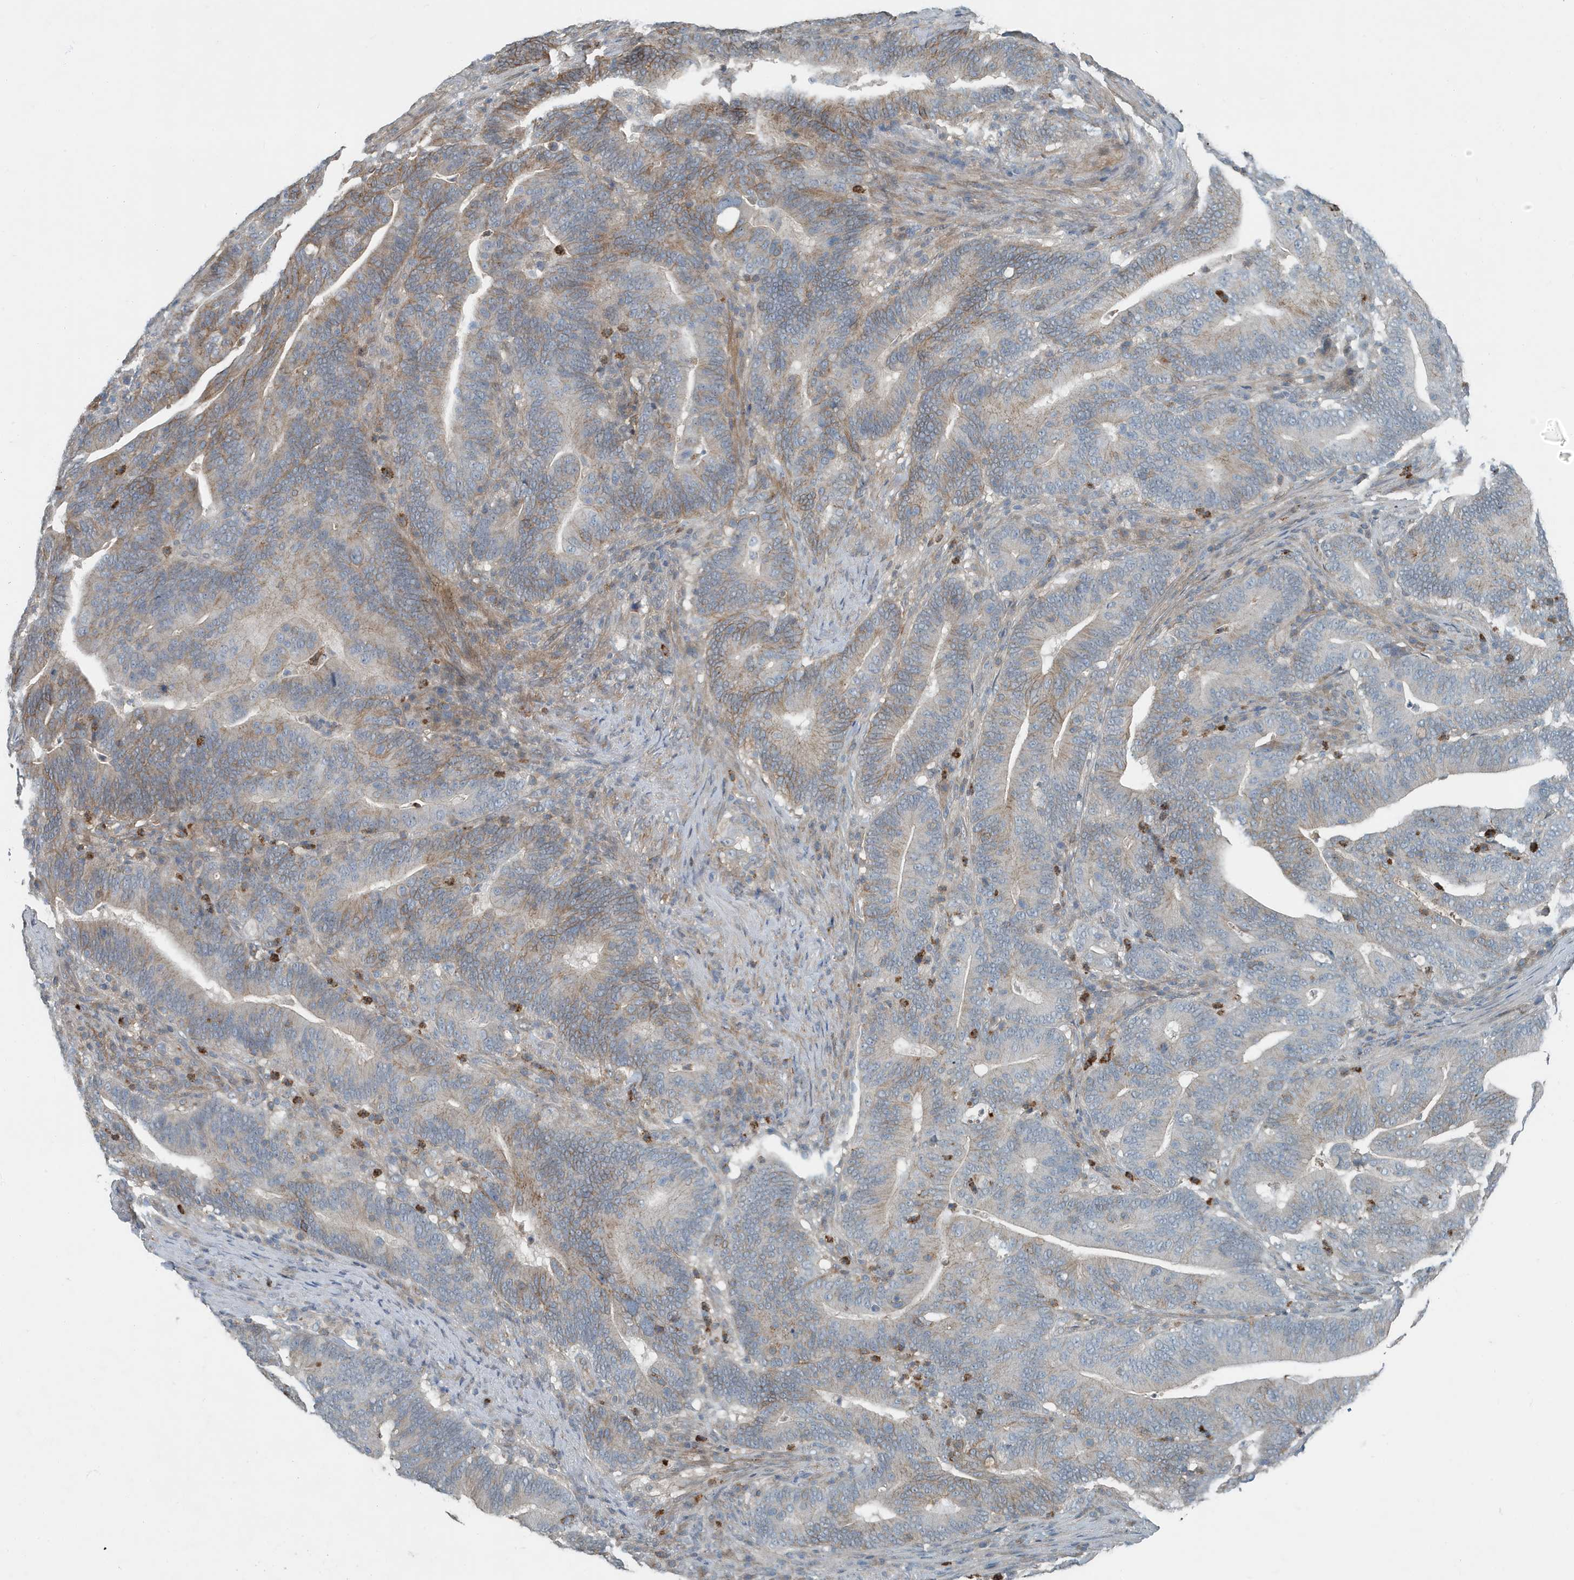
{"staining": {"intensity": "moderate", "quantity": "25%-75%", "location": "cytoplasmic/membranous"}, "tissue": "colorectal cancer", "cell_type": "Tumor cells", "image_type": "cancer", "snomed": [{"axis": "morphology", "description": "Normal tissue, NOS"}, {"axis": "morphology", "description": "Adenocarcinoma, NOS"}, {"axis": "topography", "description": "Colon"}], "caption": "Adenocarcinoma (colorectal) was stained to show a protein in brown. There is medium levels of moderate cytoplasmic/membranous positivity in about 25%-75% of tumor cells.", "gene": "DAPP1", "patient": {"sex": "female", "age": 66}}